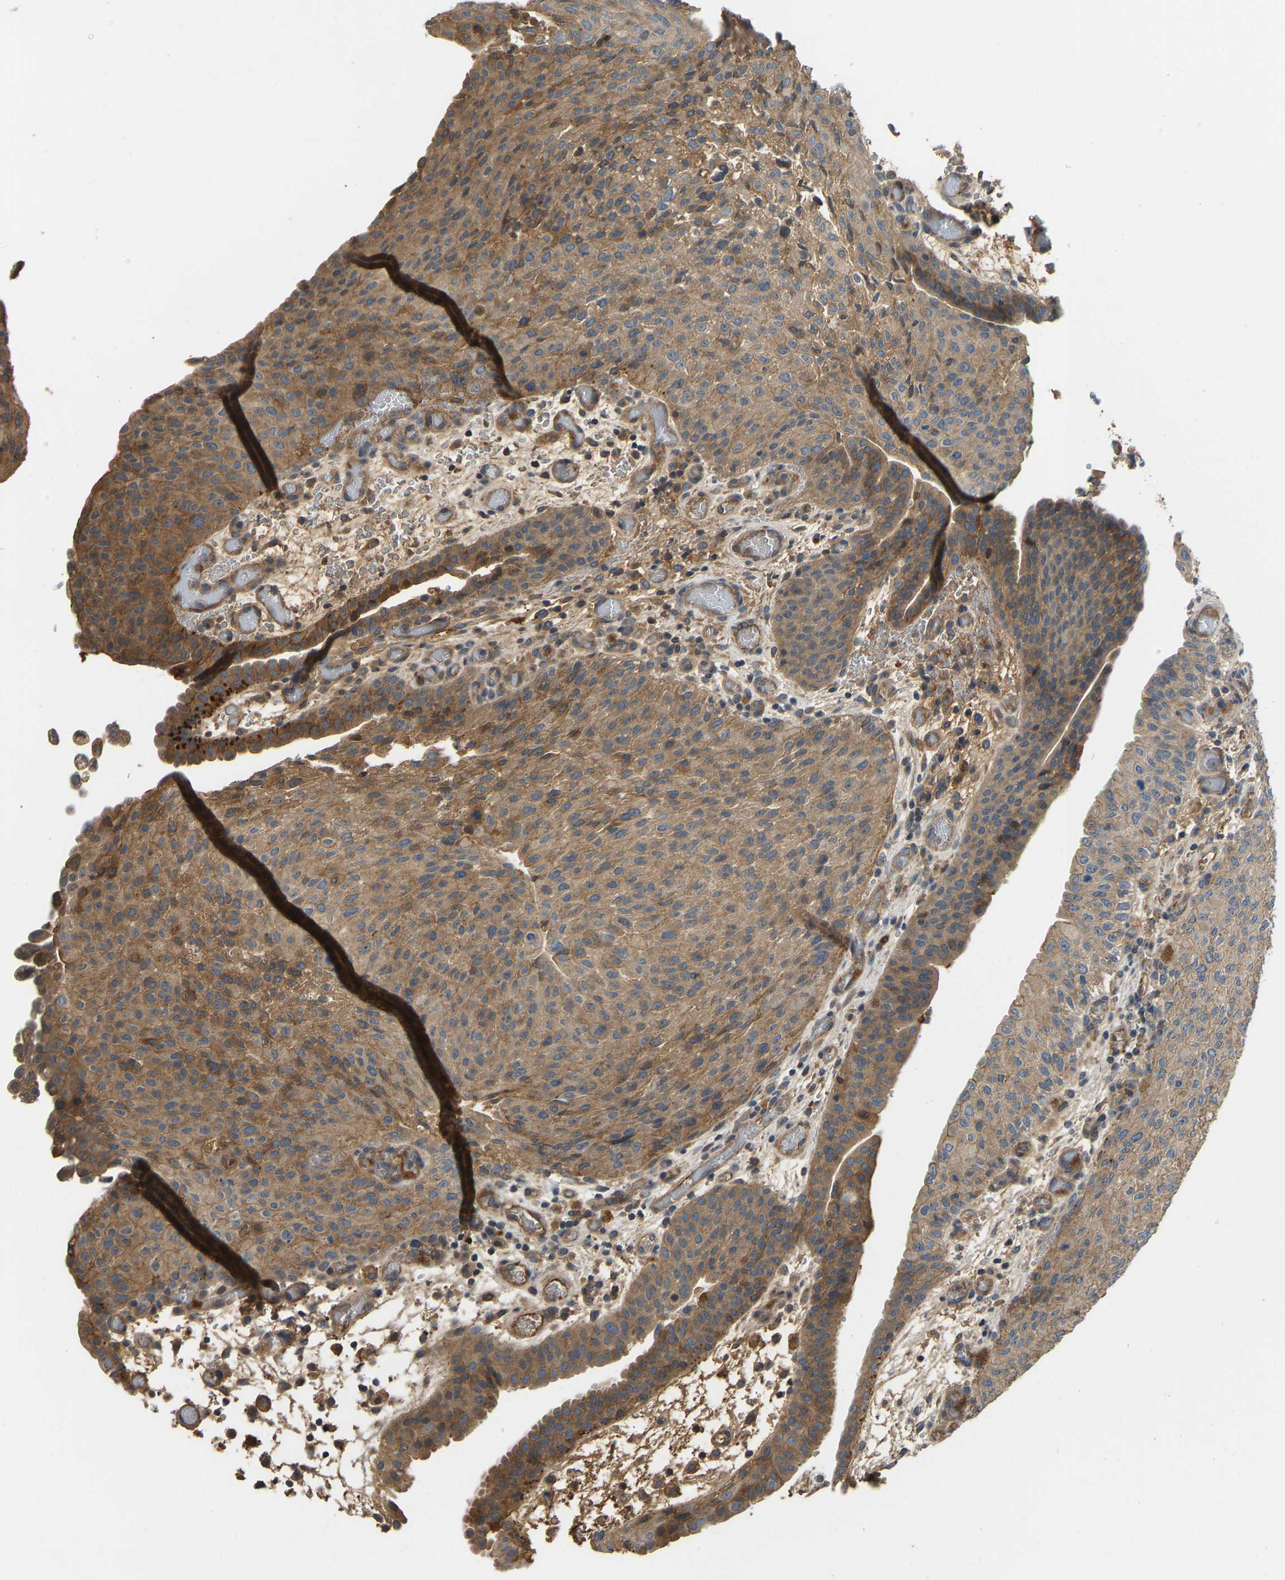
{"staining": {"intensity": "moderate", "quantity": ">75%", "location": "cytoplasmic/membranous"}, "tissue": "urothelial cancer", "cell_type": "Tumor cells", "image_type": "cancer", "snomed": [{"axis": "morphology", "description": "Urothelial carcinoma, Low grade"}, {"axis": "morphology", "description": "Urothelial carcinoma, High grade"}, {"axis": "topography", "description": "Urinary bladder"}], "caption": "Urothelial cancer was stained to show a protein in brown. There is medium levels of moderate cytoplasmic/membranous expression in approximately >75% of tumor cells. The protein of interest is shown in brown color, while the nuclei are stained blue.", "gene": "VCPKMT", "patient": {"sex": "male", "age": 35}}